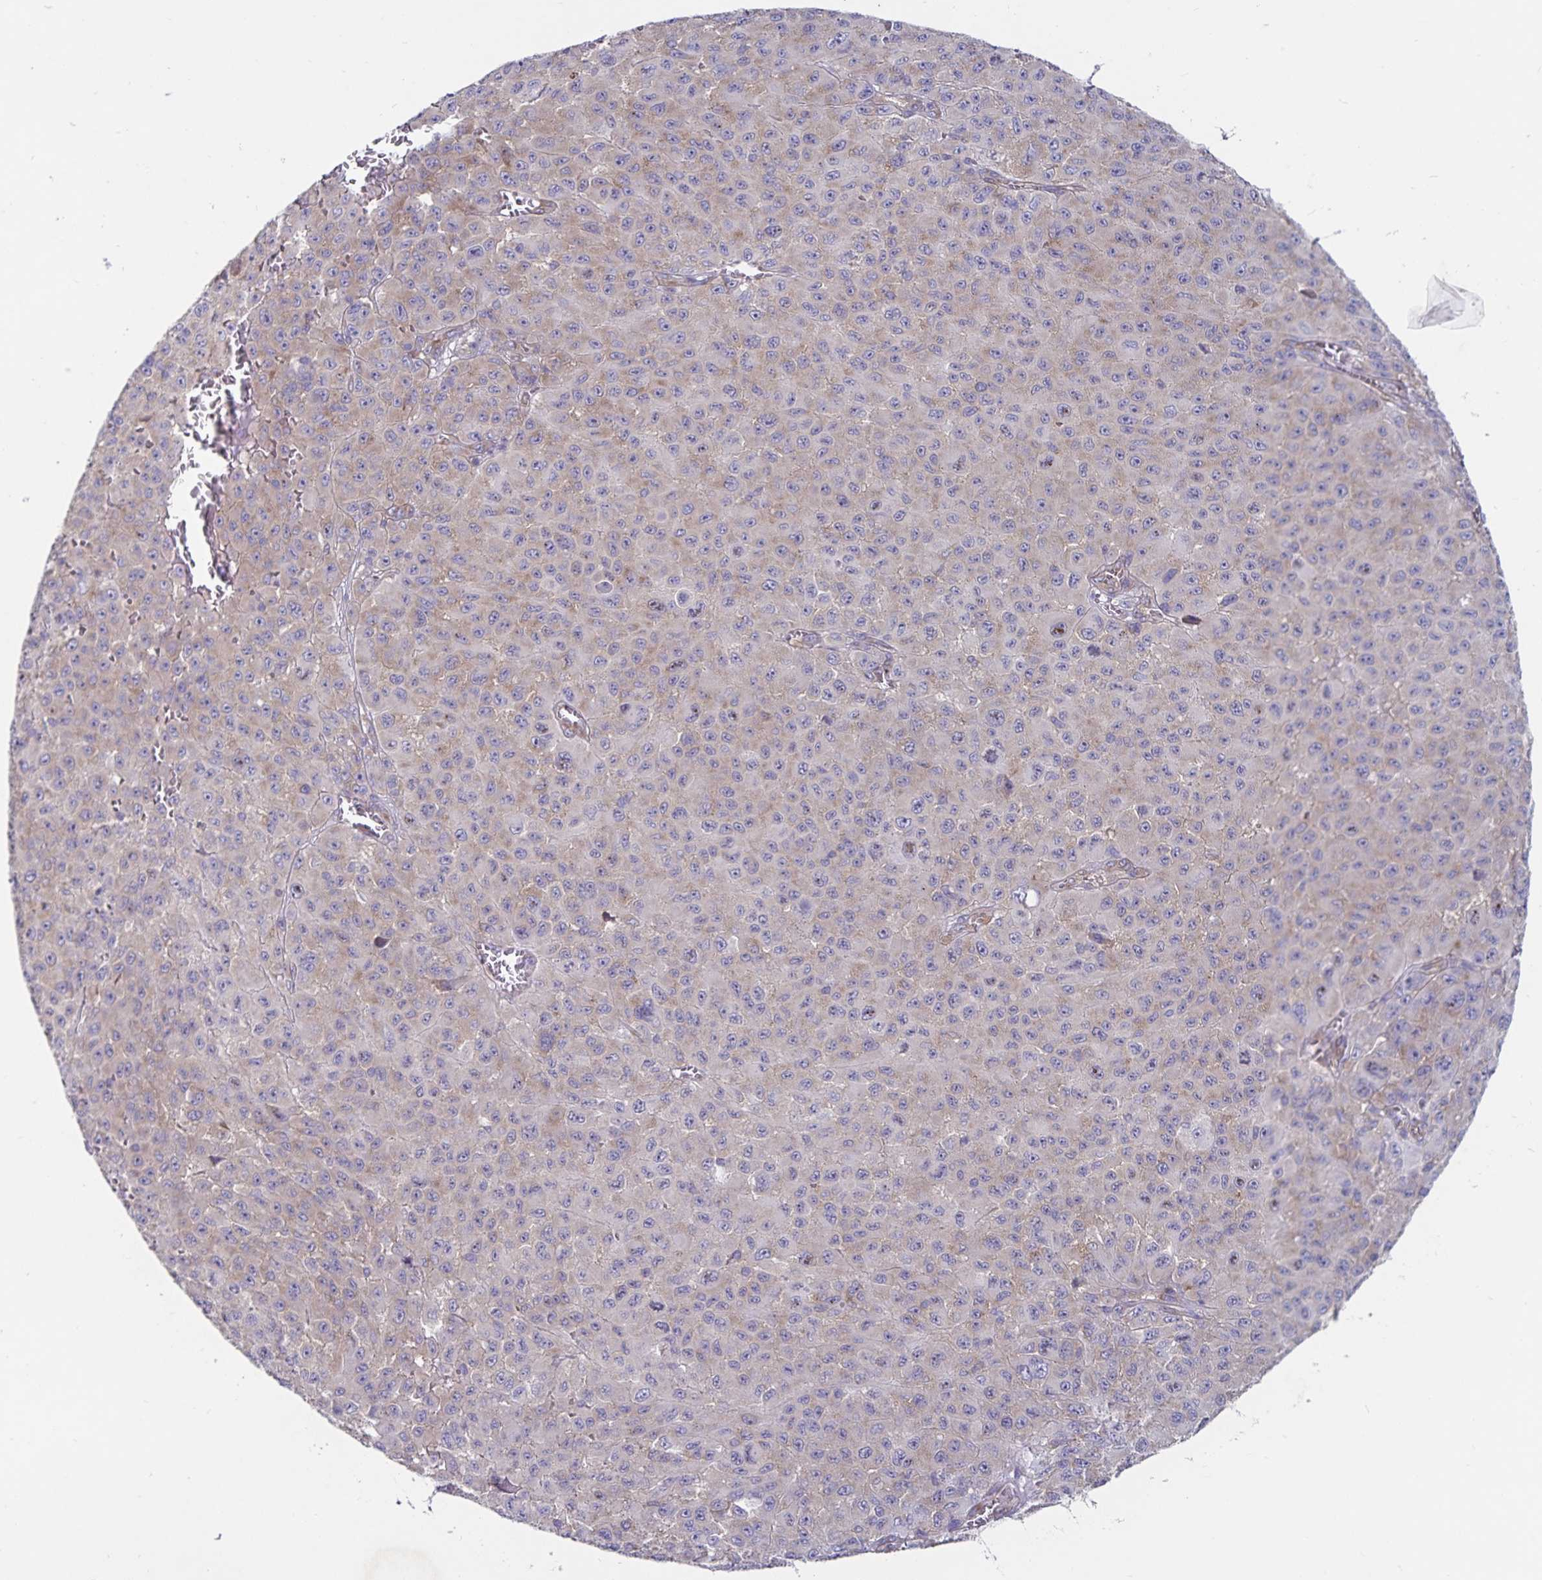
{"staining": {"intensity": "weak", "quantity": ">75%", "location": "cytoplasmic/membranous"}, "tissue": "melanoma", "cell_type": "Tumor cells", "image_type": "cancer", "snomed": [{"axis": "morphology", "description": "Malignant melanoma, NOS"}, {"axis": "topography", "description": "Skin"}], "caption": "Tumor cells reveal low levels of weak cytoplasmic/membranous expression in approximately >75% of cells in melanoma.", "gene": "FAM120A", "patient": {"sex": "male", "age": 73}}